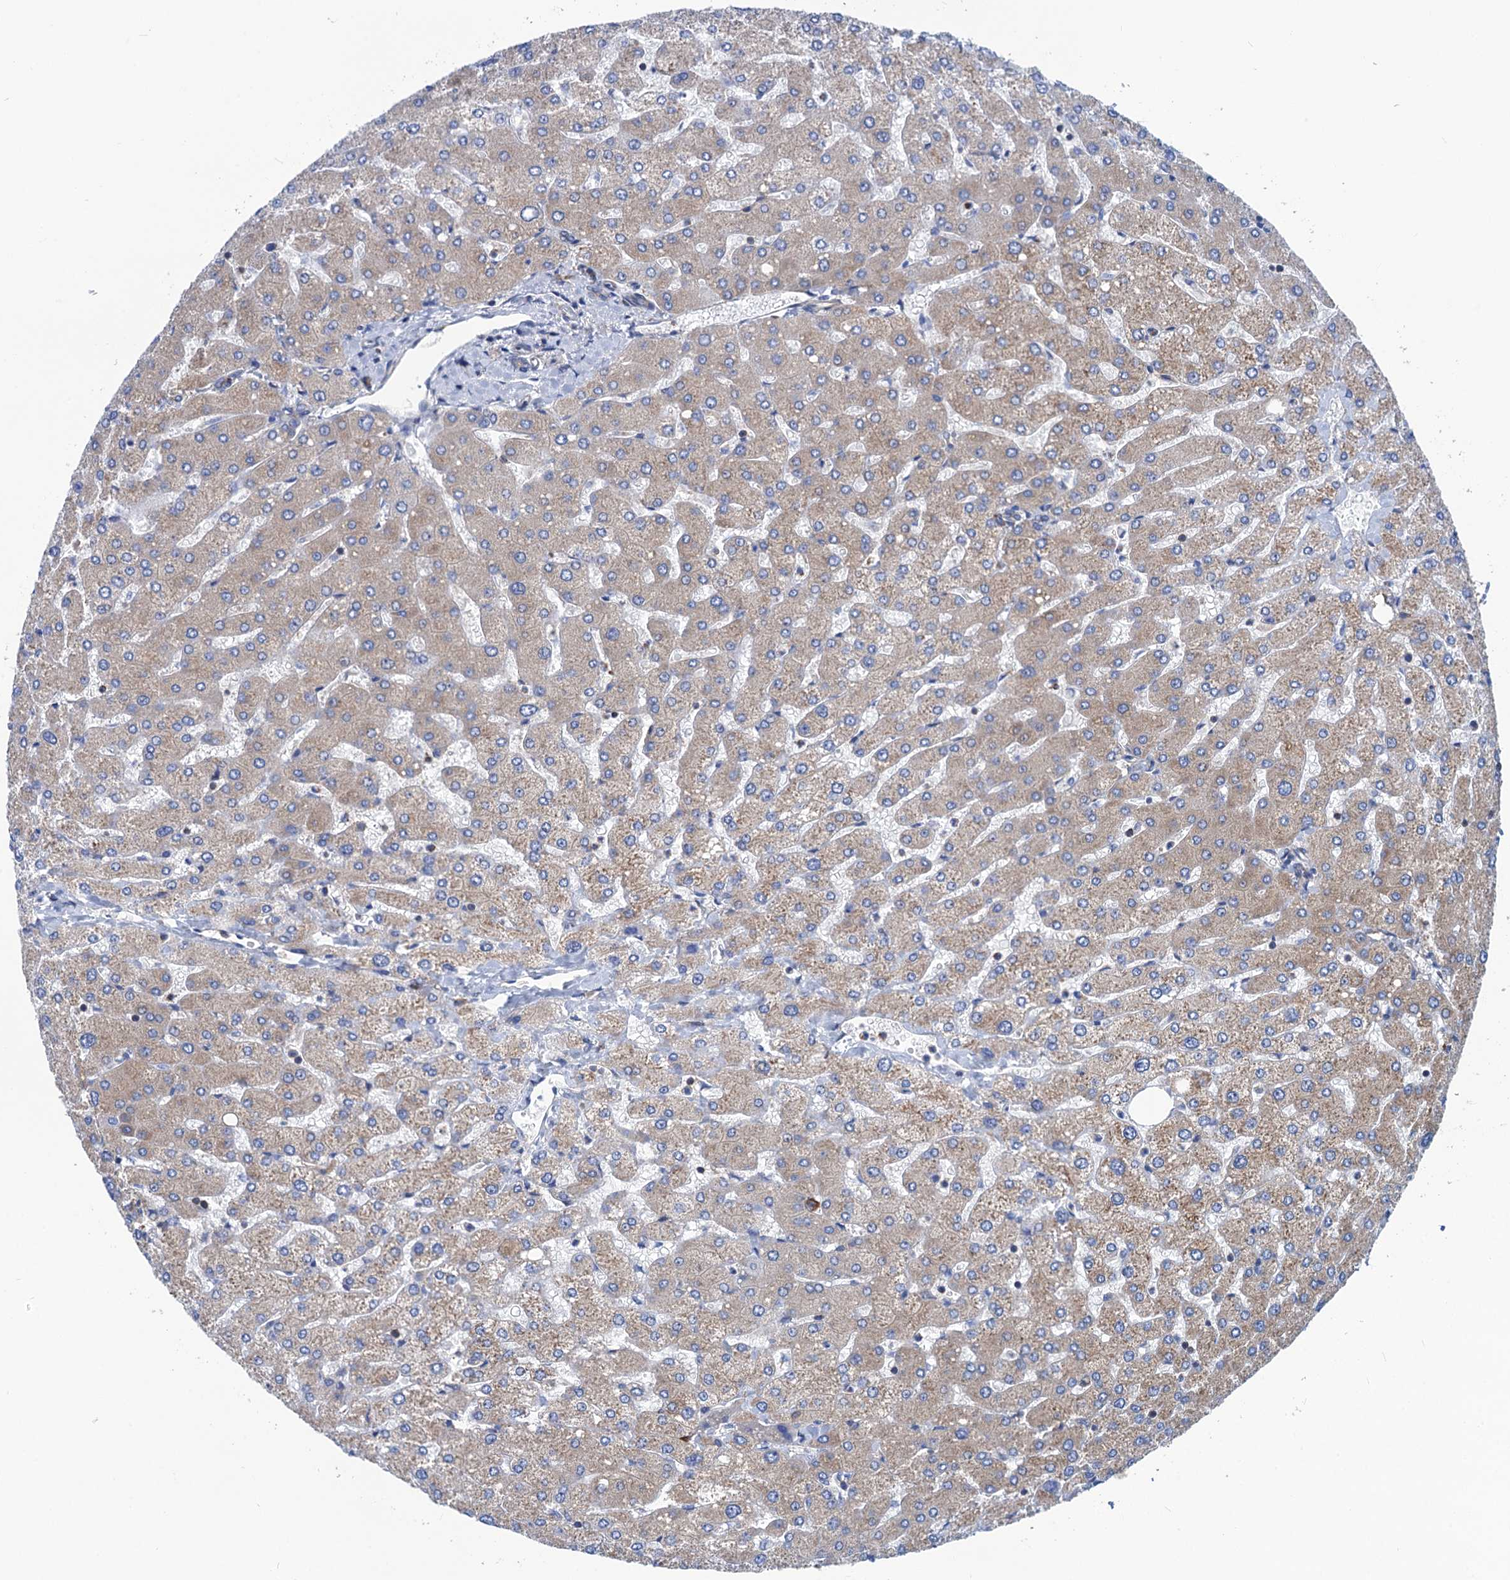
{"staining": {"intensity": "negative", "quantity": "none", "location": "none"}, "tissue": "liver", "cell_type": "Cholangiocytes", "image_type": "normal", "snomed": [{"axis": "morphology", "description": "Normal tissue, NOS"}, {"axis": "topography", "description": "Liver"}], "caption": "This is an immunohistochemistry (IHC) histopathology image of unremarkable liver. There is no expression in cholangiocytes.", "gene": "SLC12A7", "patient": {"sex": "male", "age": 55}}